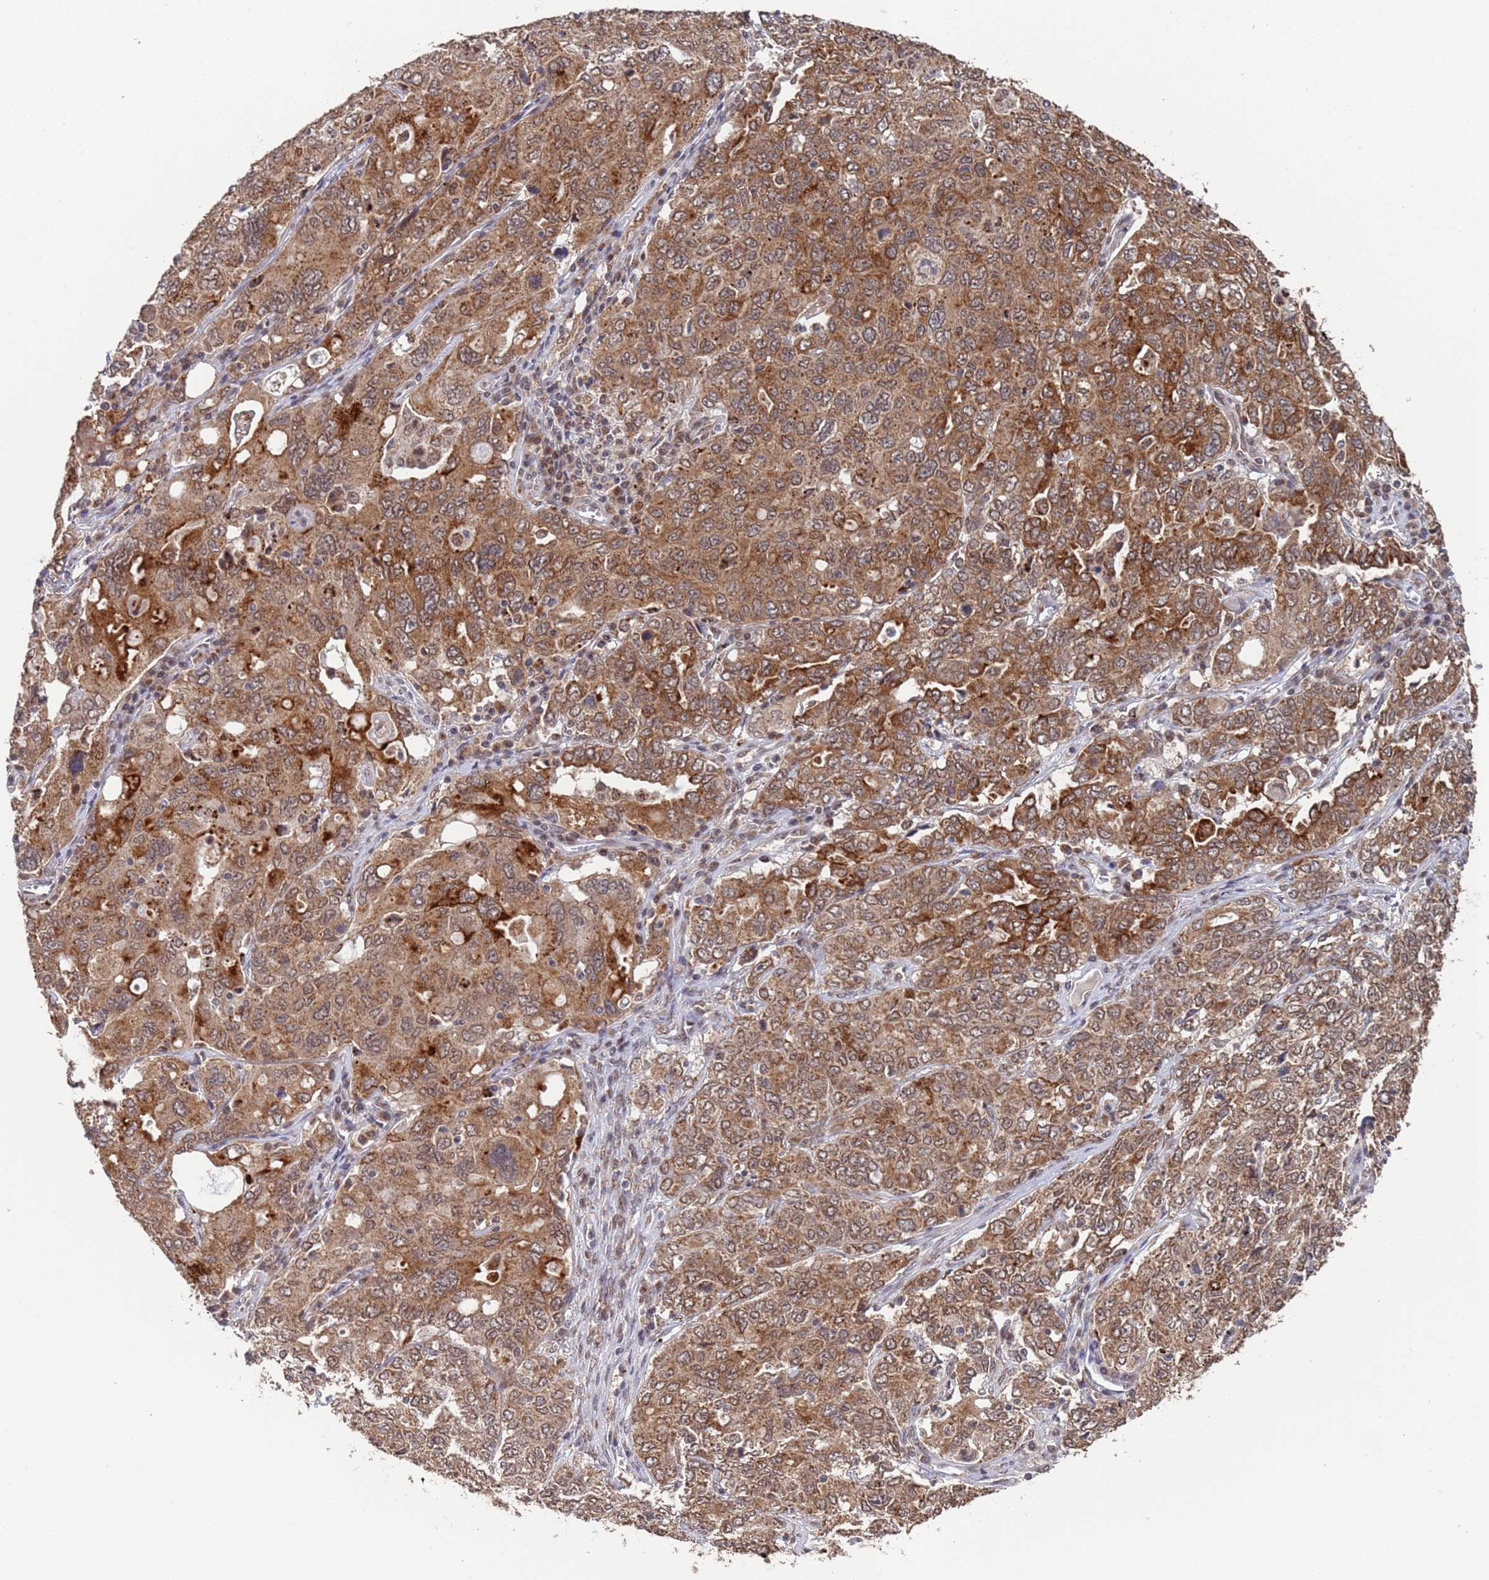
{"staining": {"intensity": "moderate", "quantity": ">75%", "location": "cytoplasmic/membranous"}, "tissue": "ovarian cancer", "cell_type": "Tumor cells", "image_type": "cancer", "snomed": [{"axis": "morphology", "description": "Carcinoma, endometroid"}, {"axis": "topography", "description": "Ovary"}], "caption": "There is medium levels of moderate cytoplasmic/membranous staining in tumor cells of ovarian cancer (endometroid carcinoma), as demonstrated by immunohistochemical staining (brown color).", "gene": "FUBP3", "patient": {"sex": "female", "age": 62}}